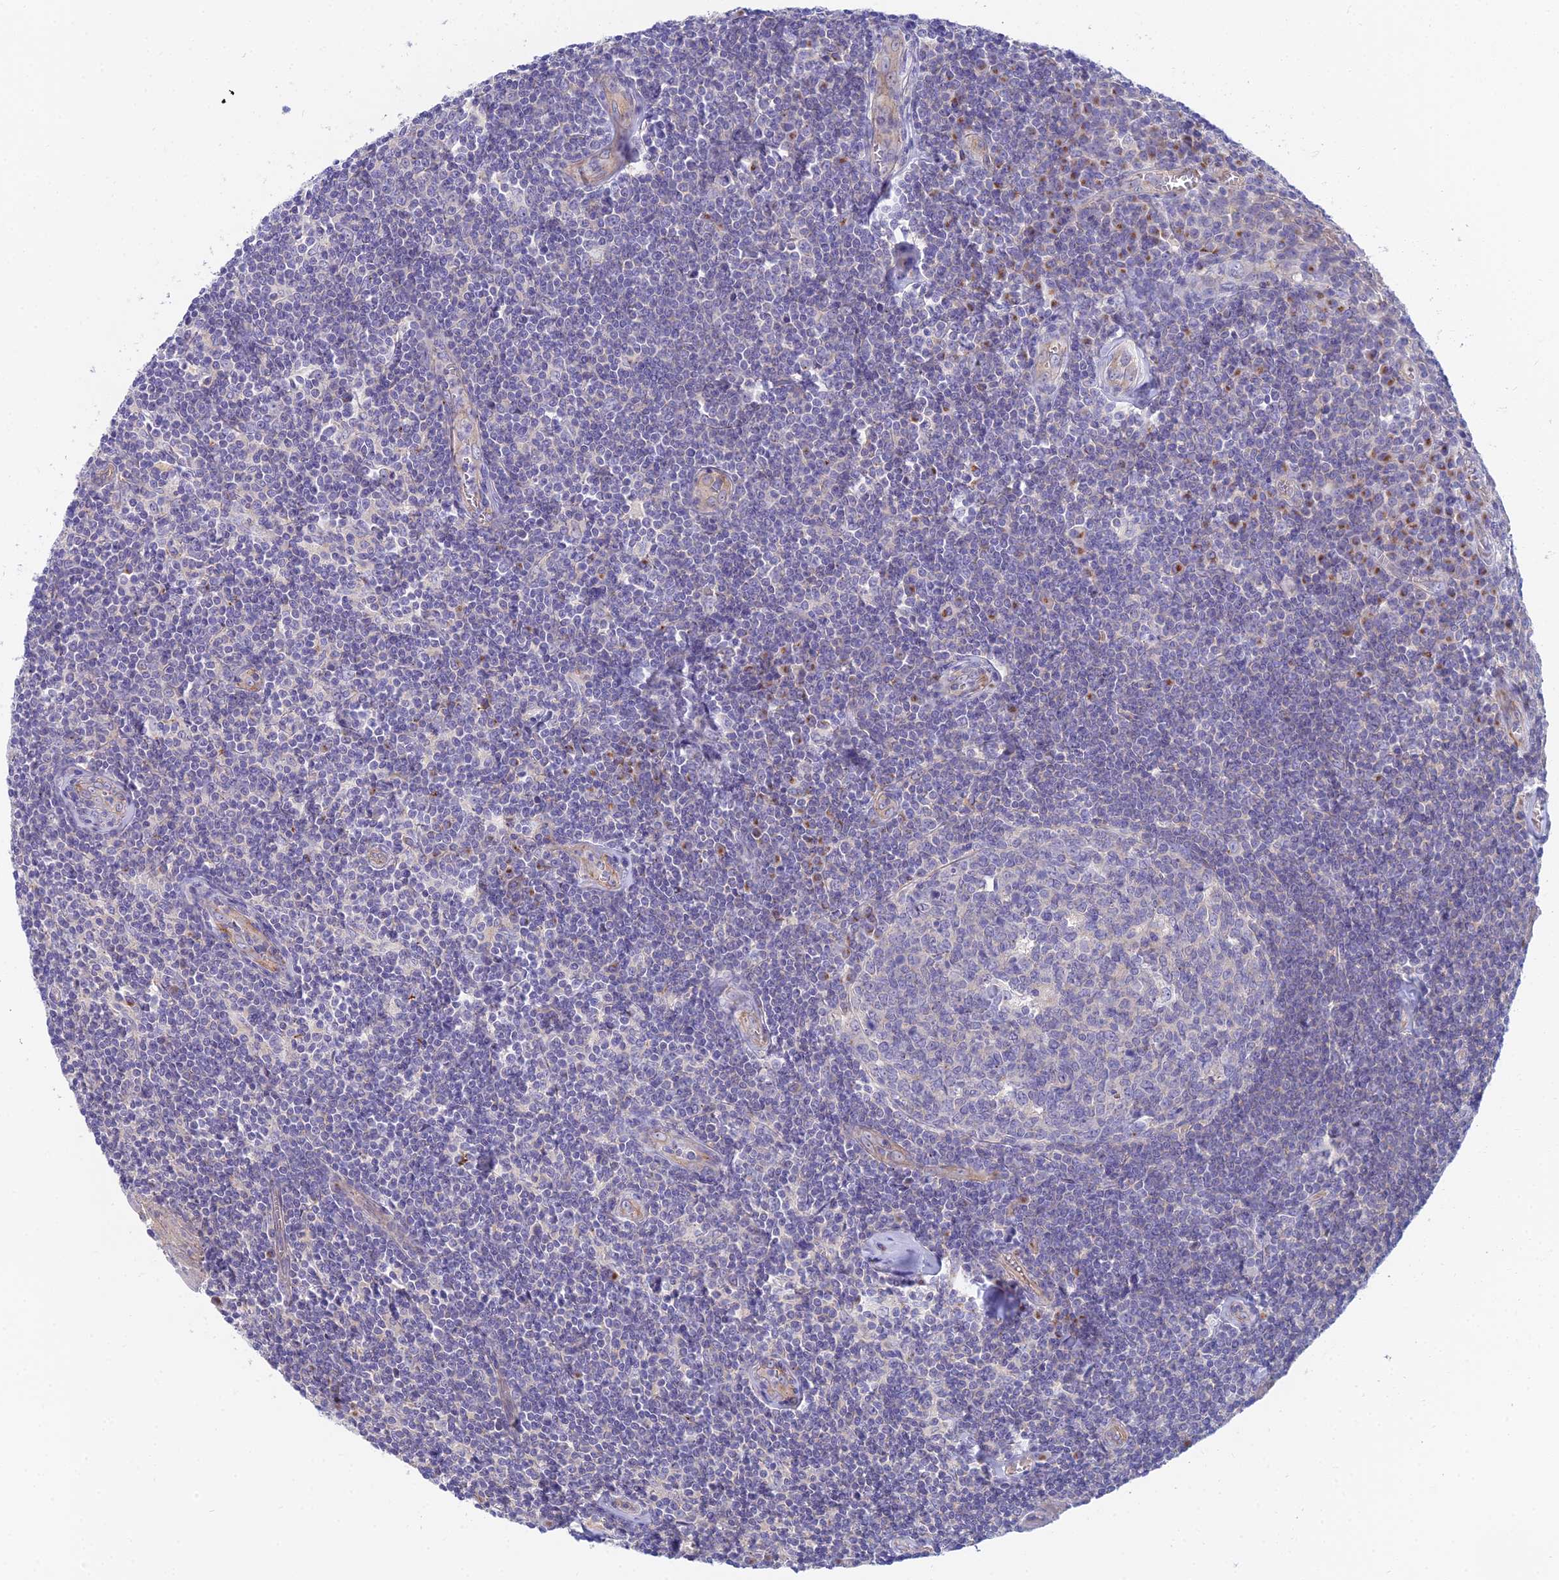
{"staining": {"intensity": "negative", "quantity": "none", "location": "none"}, "tissue": "tonsil", "cell_type": "Germinal center cells", "image_type": "normal", "snomed": [{"axis": "morphology", "description": "Normal tissue, NOS"}, {"axis": "topography", "description": "Tonsil"}], "caption": "This is an IHC micrograph of unremarkable human tonsil. There is no positivity in germinal center cells.", "gene": "ZNF564", "patient": {"sex": "male", "age": 27}}